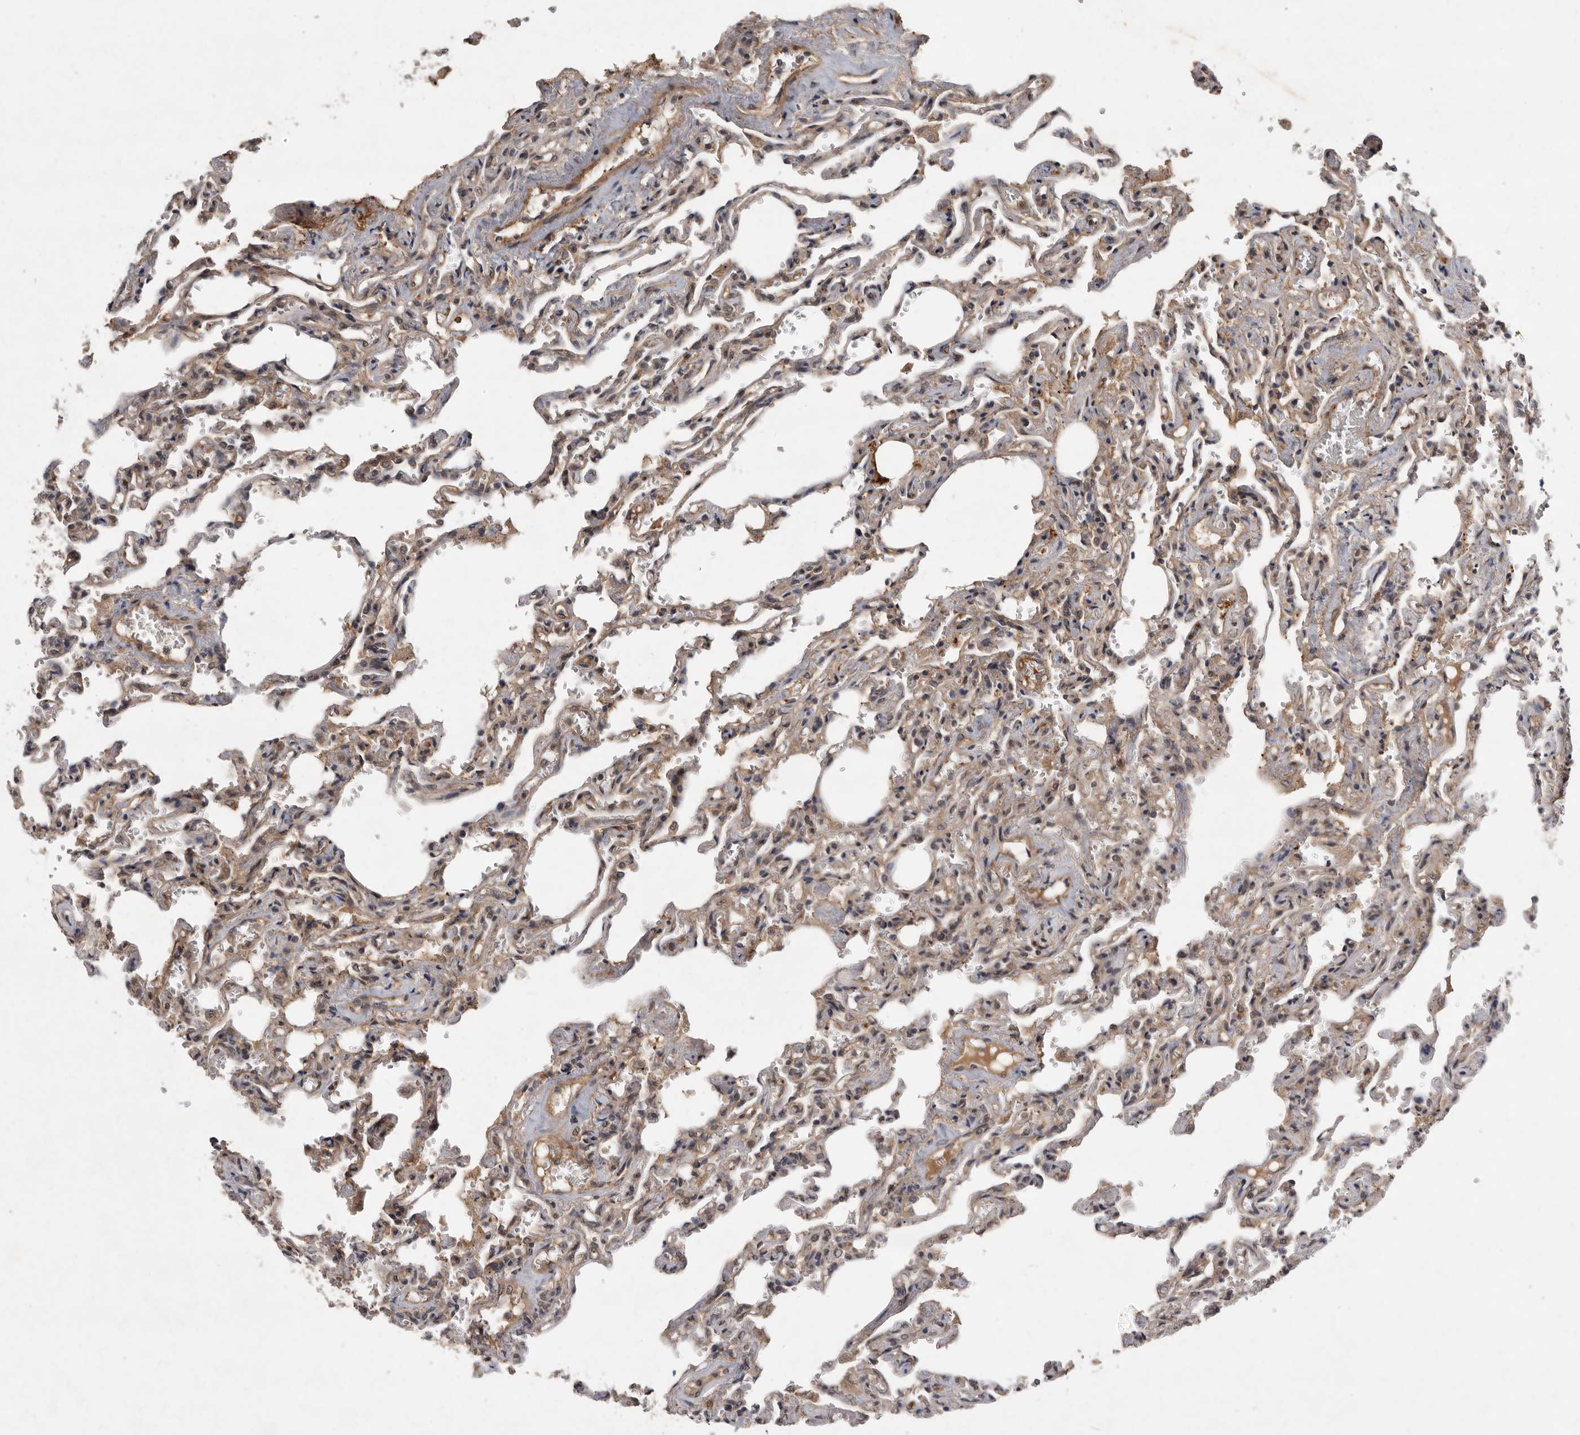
{"staining": {"intensity": "weak", "quantity": ">75%", "location": "cytoplasmic/membranous"}, "tissue": "lung", "cell_type": "Alveolar cells", "image_type": "normal", "snomed": [{"axis": "morphology", "description": "Normal tissue, NOS"}, {"axis": "topography", "description": "Lung"}], "caption": "Lung was stained to show a protein in brown. There is low levels of weak cytoplasmic/membranous expression in about >75% of alveolar cells. (DAB (3,3'-diaminobenzidine) IHC, brown staining for protein, blue staining for nuclei).", "gene": "DNAJC28", "patient": {"sex": "male", "age": 21}}